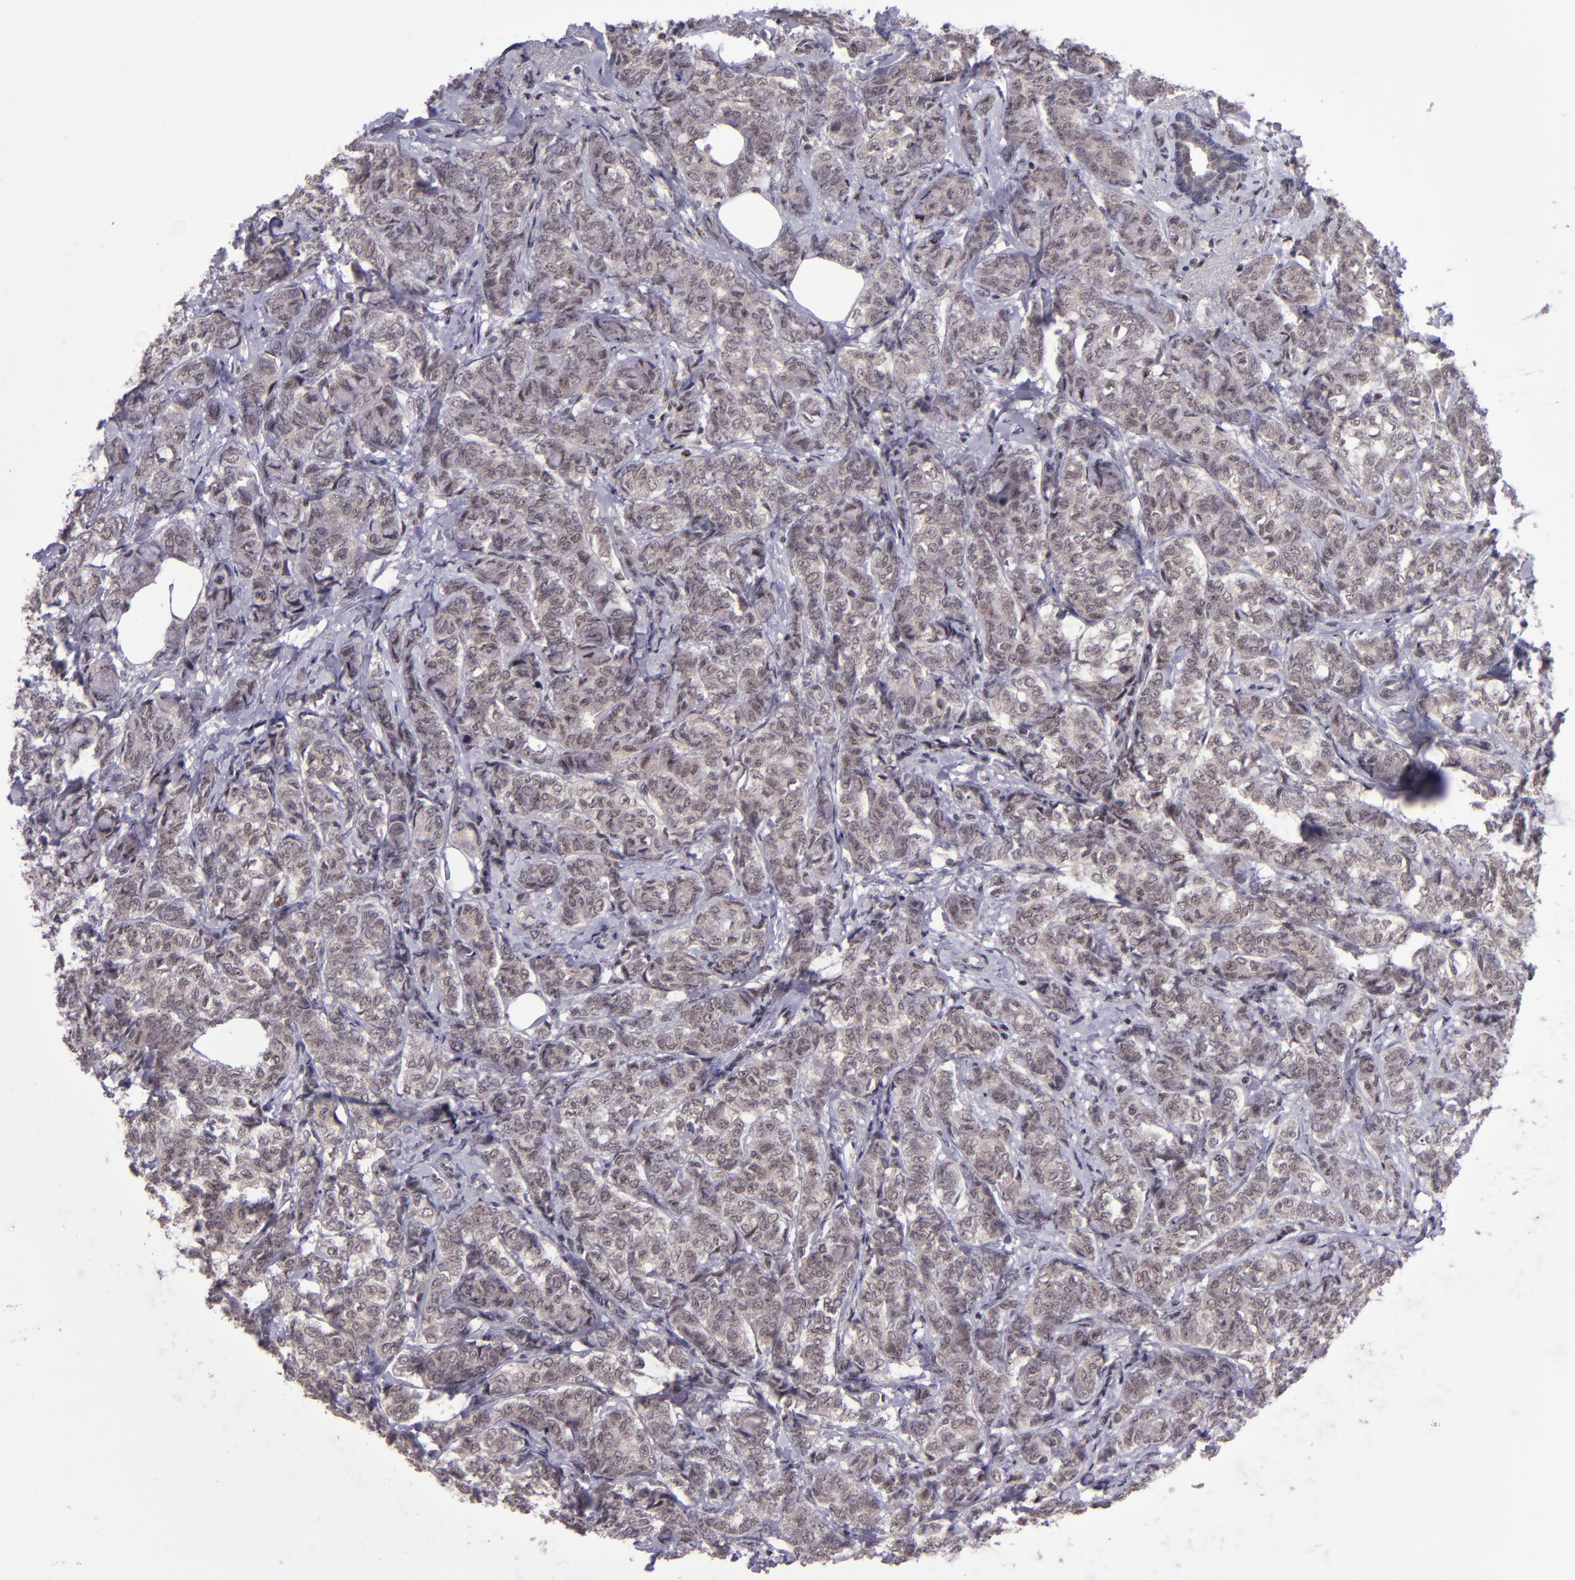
{"staining": {"intensity": "moderate", "quantity": ">75%", "location": "cytoplasmic/membranous"}, "tissue": "breast cancer", "cell_type": "Tumor cells", "image_type": "cancer", "snomed": [{"axis": "morphology", "description": "Lobular carcinoma"}, {"axis": "topography", "description": "Breast"}], "caption": "Immunohistochemical staining of breast cancer shows moderate cytoplasmic/membranous protein positivity in about >75% of tumor cells. The staining is performed using DAB brown chromogen to label protein expression. The nuclei are counter-stained blue using hematoxylin.", "gene": "PCNX4", "patient": {"sex": "female", "age": 60}}